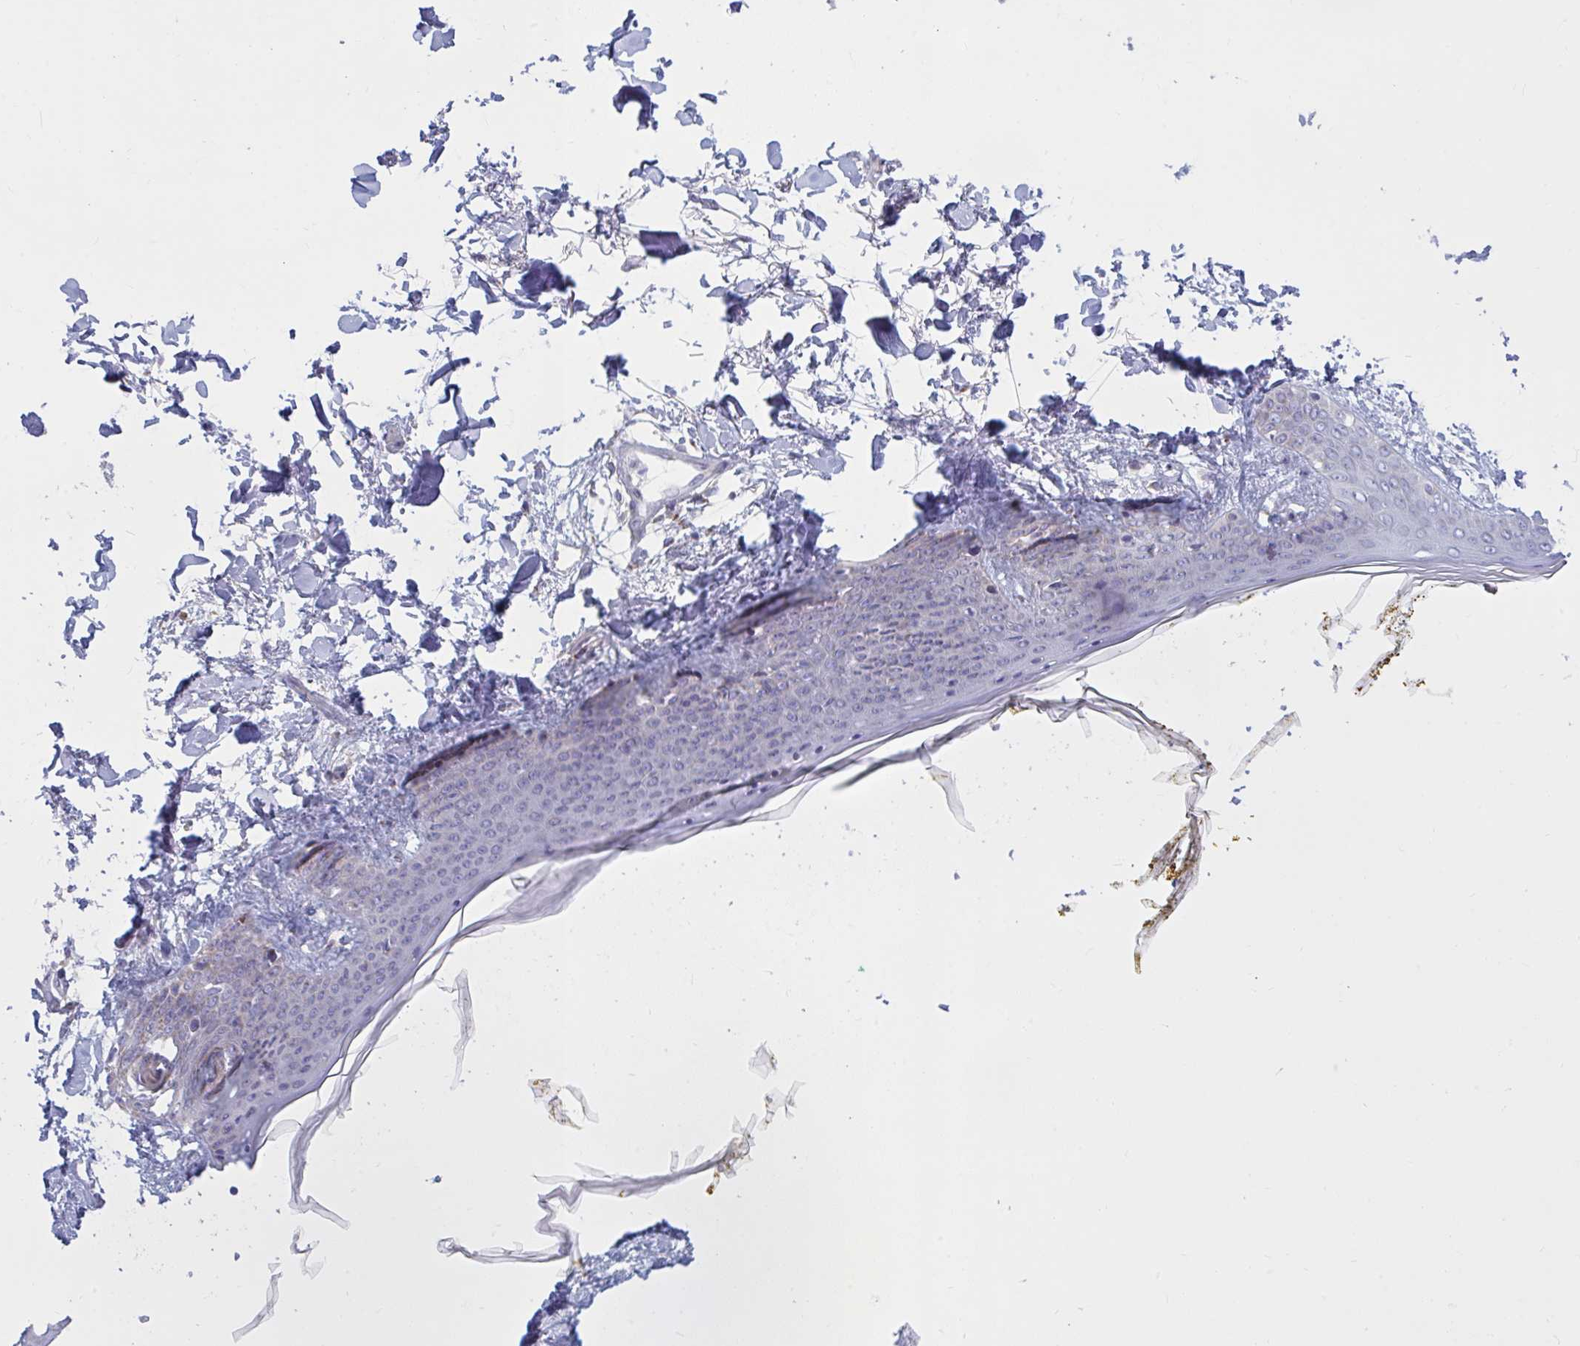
{"staining": {"intensity": "negative", "quantity": "none", "location": "none"}, "tissue": "skin", "cell_type": "Fibroblasts", "image_type": "normal", "snomed": [{"axis": "morphology", "description": "Normal tissue, NOS"}, {"axis": "topography", "description": "Skin"}], "caption": "Immunohistochemistry (IHC) image of normal skin: human skin stained with DAB (3,3'-diaminobenzidine) shows no significant protein staining in fibroblasts. The staining is performed using DAB (3,3'-diaminobenzidine) brown chromogen with nuclei counter-stained in using hematoxylin.", "gene": "ATG9A", "patient": {"sex": "female", "age": 34}}